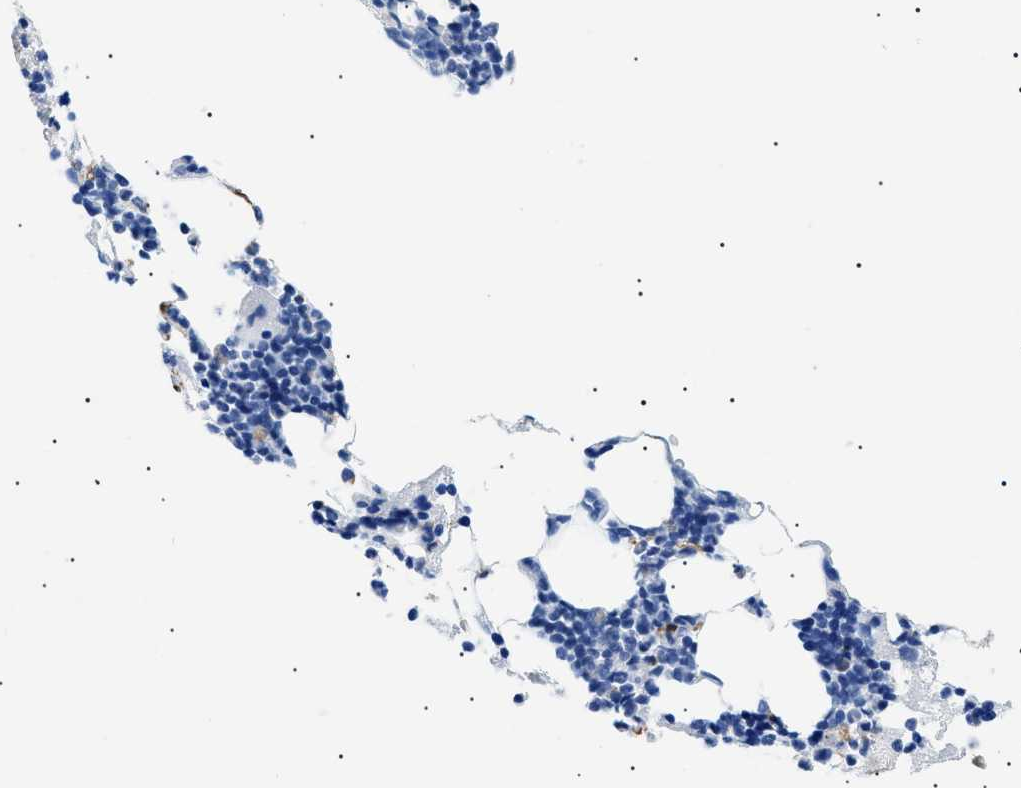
{"staining": {"intensity": "moderate", "quantity": "<25%", "location": "cytoplasmic/membranous"}, "tissue": "bone marrow", "cell_type": "Hematopoietic cells", "image_type": "normal", "snomed": [{"axis": "morphology", "description": "Normal tissue, NOS"}, {"axis": "morphology", "description": "Inflammation, NOS"}, {"axis": "topography", "description": "Bone marrow"}], "caption": "Protein analysis of benign bone marrow reveals moderate cytoplasmic/membranous staining in approximately <25% of hematopoietic cells.", "gene": "PODXL", "patient": {"sex": "female", "age": 64}}